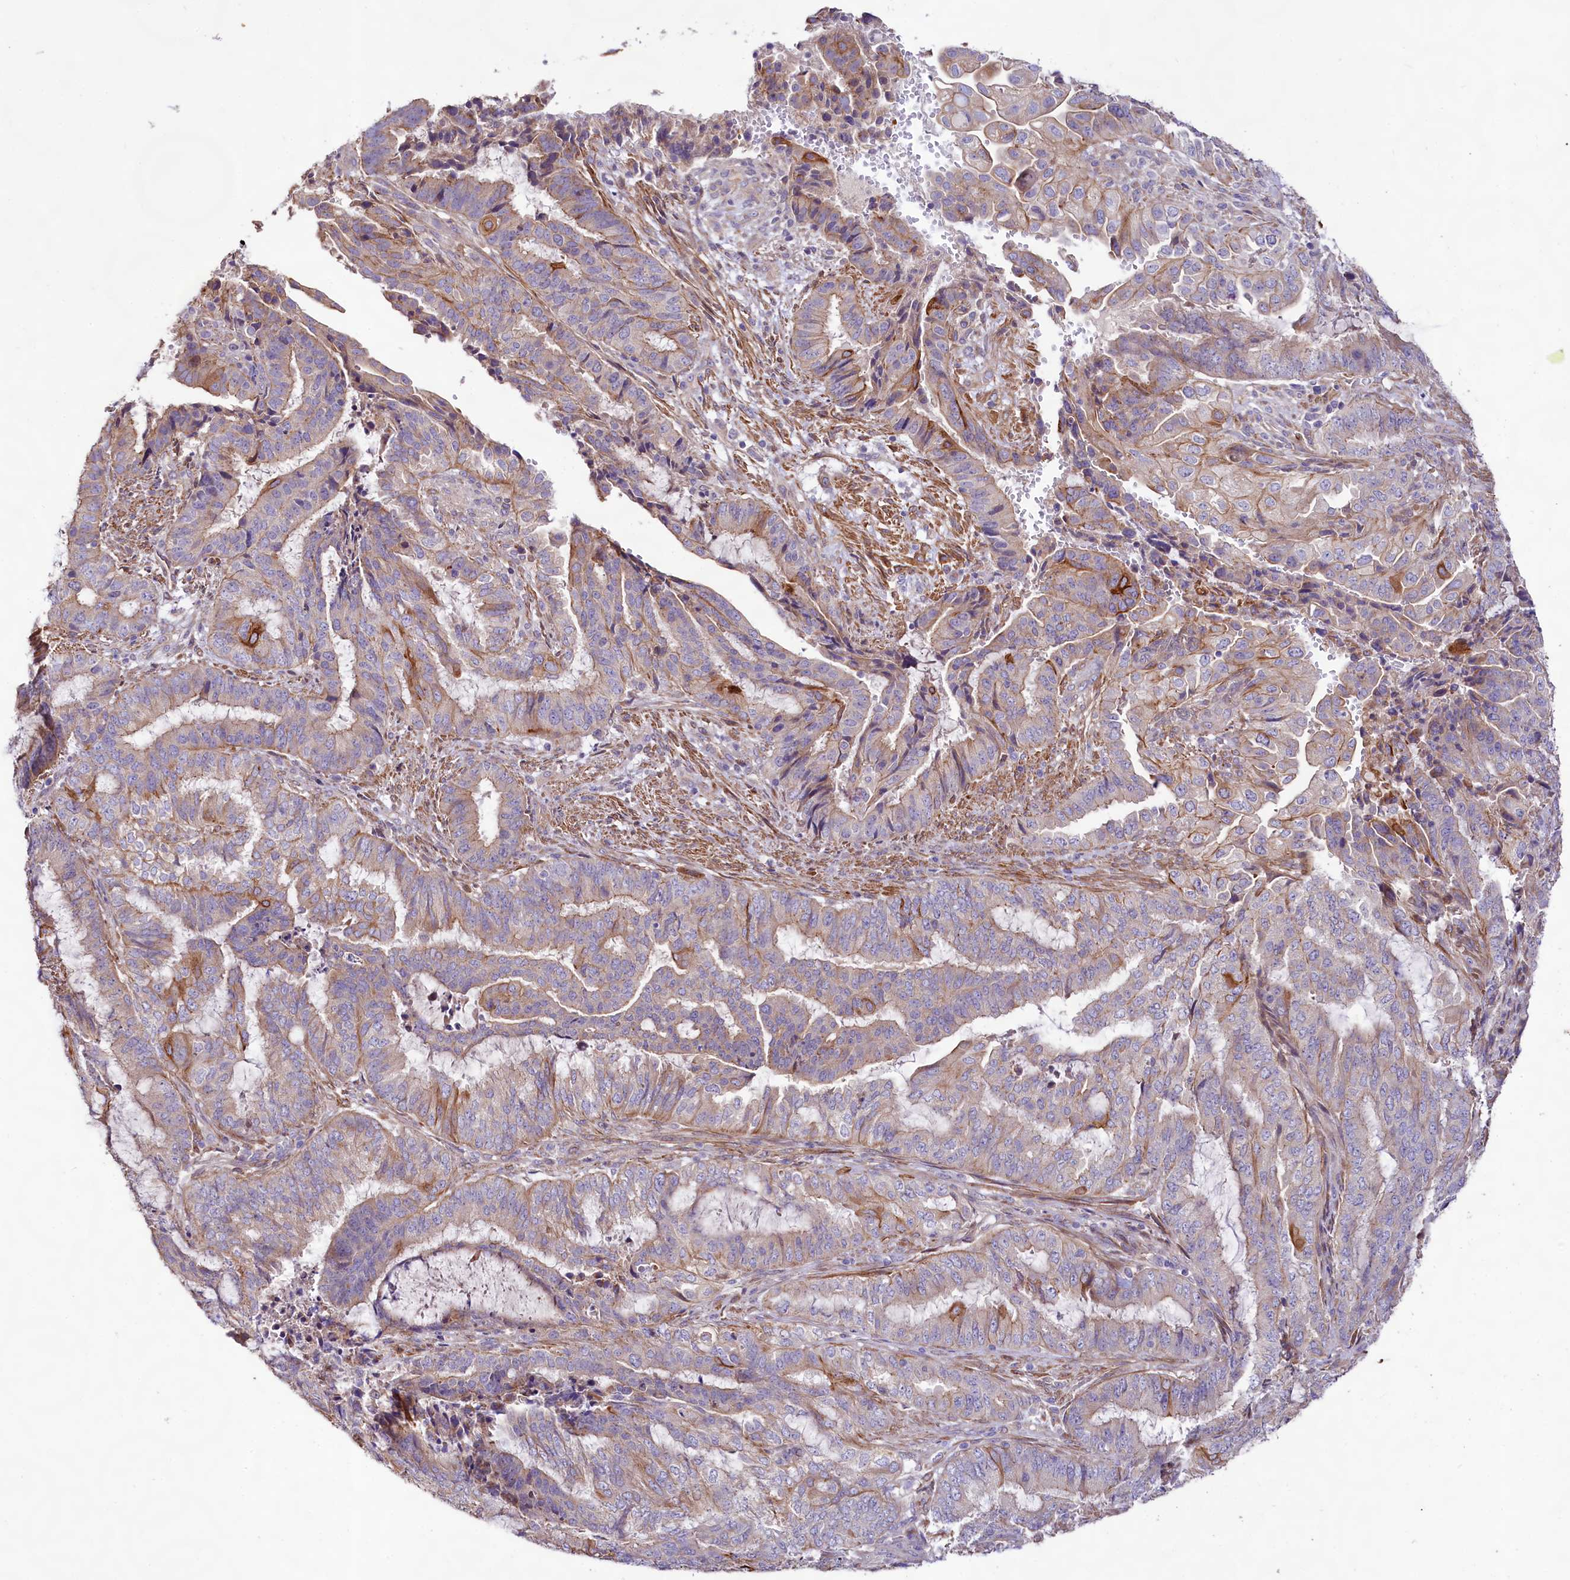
{"staining": {"intensity": "moderate", "quantity": "<25%", "location": "cytoplasmic/membranous"}, "tissue": "endometrial cancer", "cell_type": "Tumor cells", "image_type": "cancer", "snomed": [{"axis": "morphology", "description": "Adenocarcinoma, NOS"}, {"axis": "topography", "description": "Endometrium"}], "caption": "Human endometrial adenocarcinoma stained with a brown dye demonstrates moderate cytoplasmic/membranous positive expression in approximately <25% of tumor cells.", "gene": "VPS11", "patient": {"sex": "female", "age": 51}}